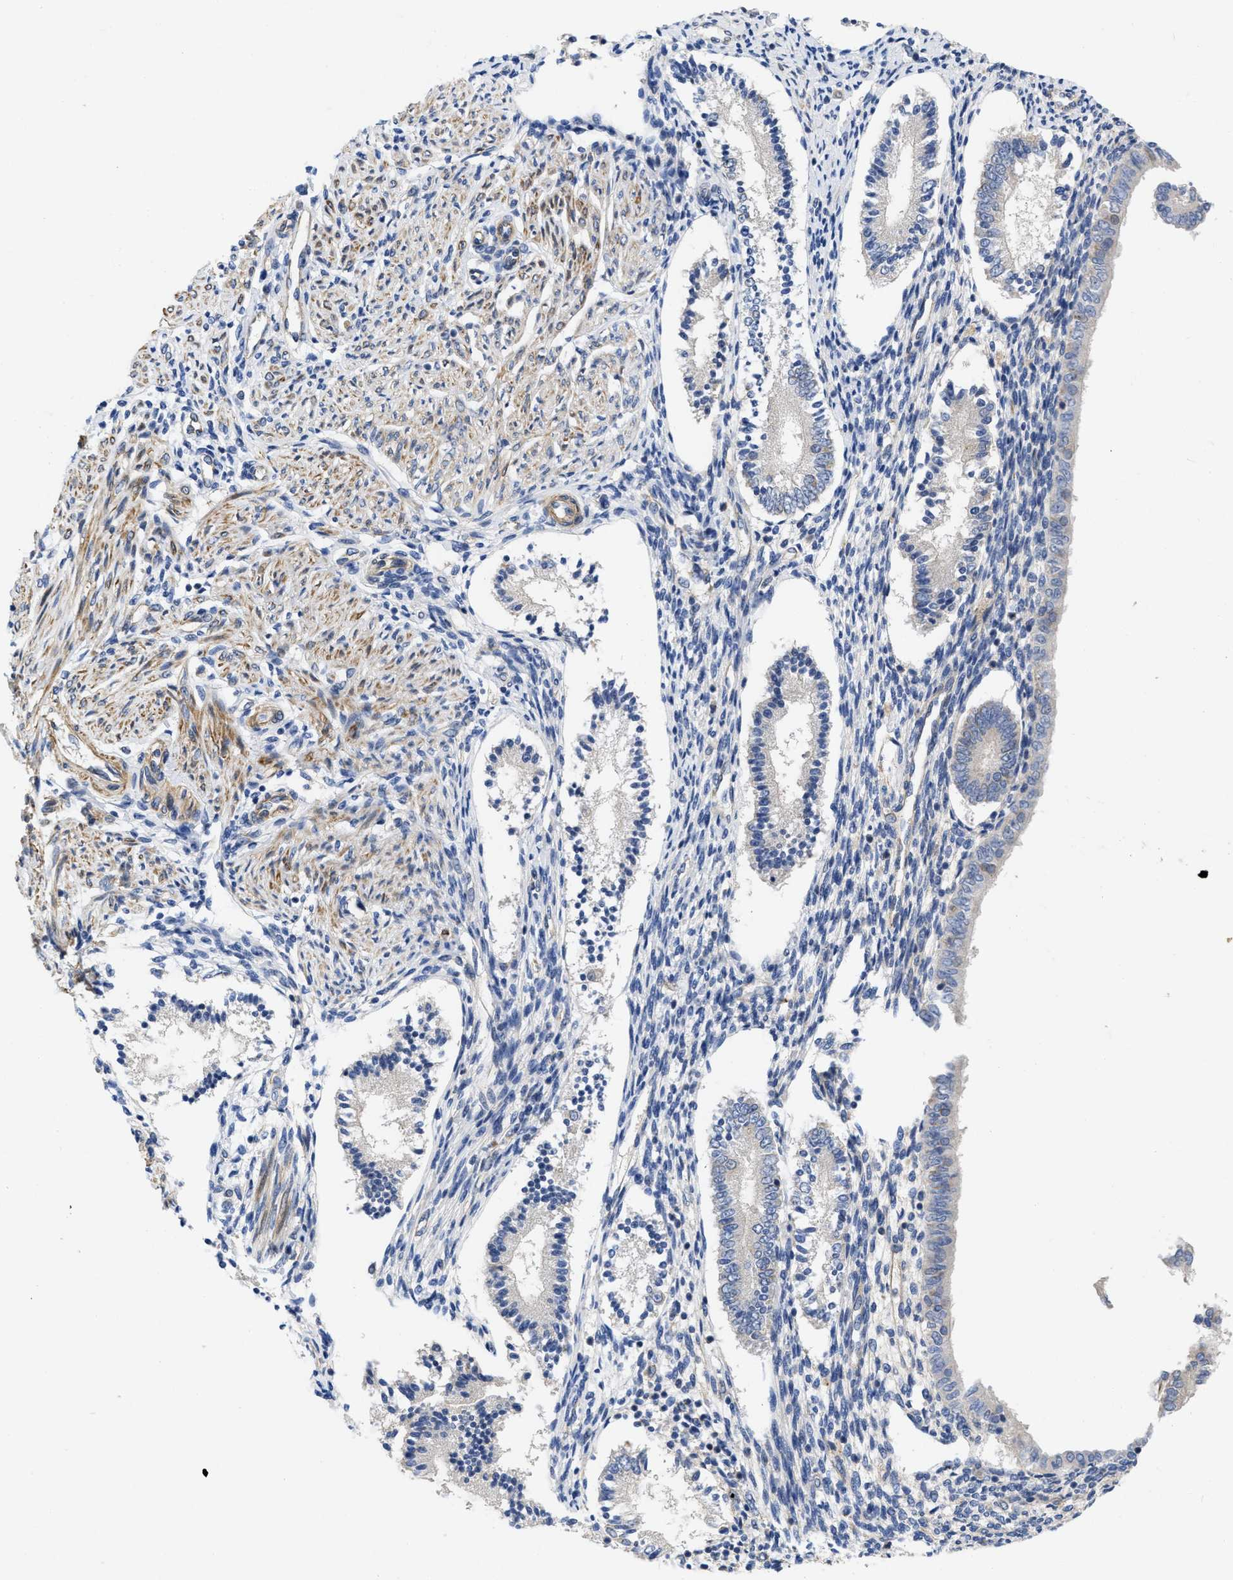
{"staining": {"intensity": "negative", "quantity": "none", "location": "none"}, "tissue": "endometrium", "cell_type": "Cells in endometrial stroma", "image_type": "normal", "snomed": [{"axis": "morphology", "description": "Normal tissue, NOS"}, {"axis": "topography", "description": "Endometrium"}], "caption": "The immunohistochemistry histopathology image has no significant staining in cells in endometrial stroma of endometrium. (DAB (3,3'-diaminobenzidine) immunohistochemistry (IHC) with hematoxylin counter stain).", "gene": "ARHGEF26", "patient": {"sex": "female", "age": 42}}